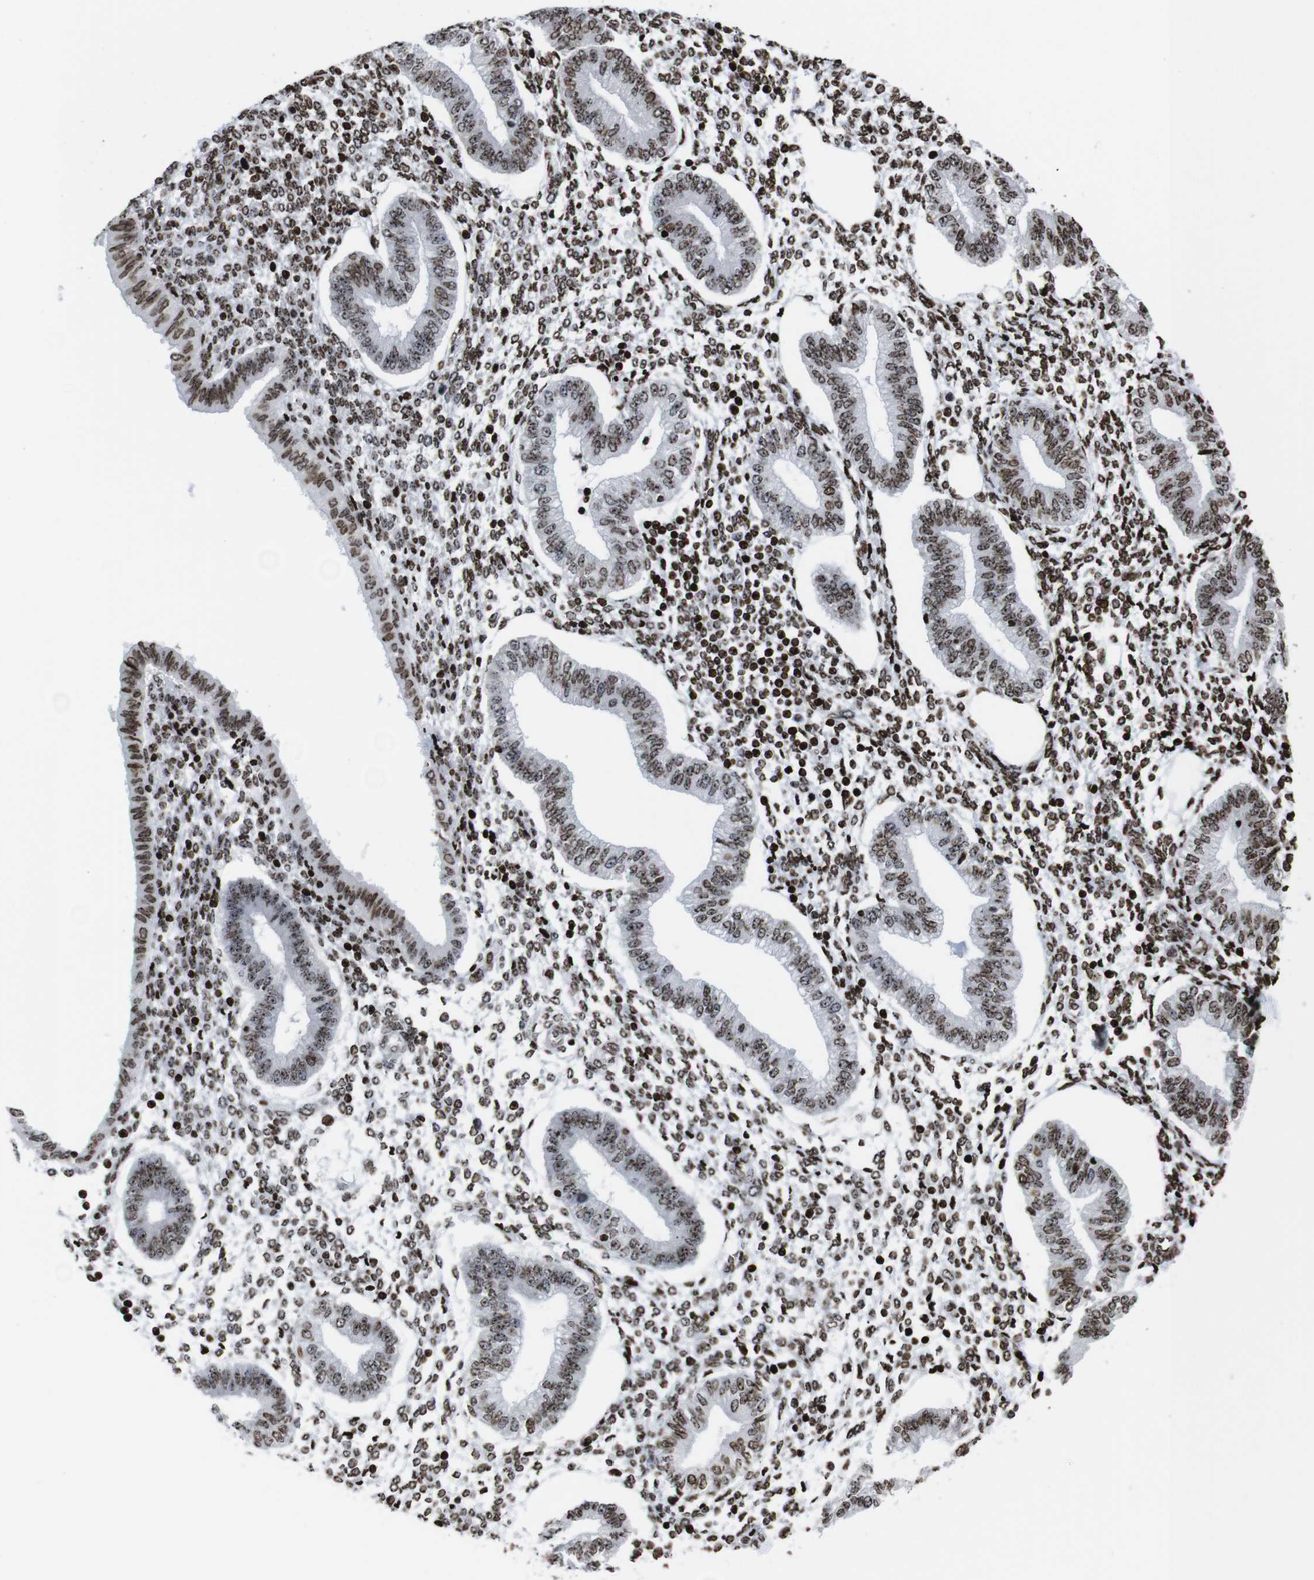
{"staining": {"intensity": "strong", "quantity": ">75%", "location": "nuclear"}, "tissue": "endometrium", "cell_type": "Cells in endometrial stroma", "image_type": "normal", "snomed": [{"axis": "morphology", "description": "Normal tissue, NOS"}, {"axis": "topography", "description": "Endometrium"}], "caption": "Immunohistochemistry photomicrograph of unremarkable human endometrium stained for a protein (brown), which reveals high levels of strong nuclear staining in approximately >75% of cells in endometrial stroma.", "gene": "H1", "patient": {"sex": "female", "age": 50}}